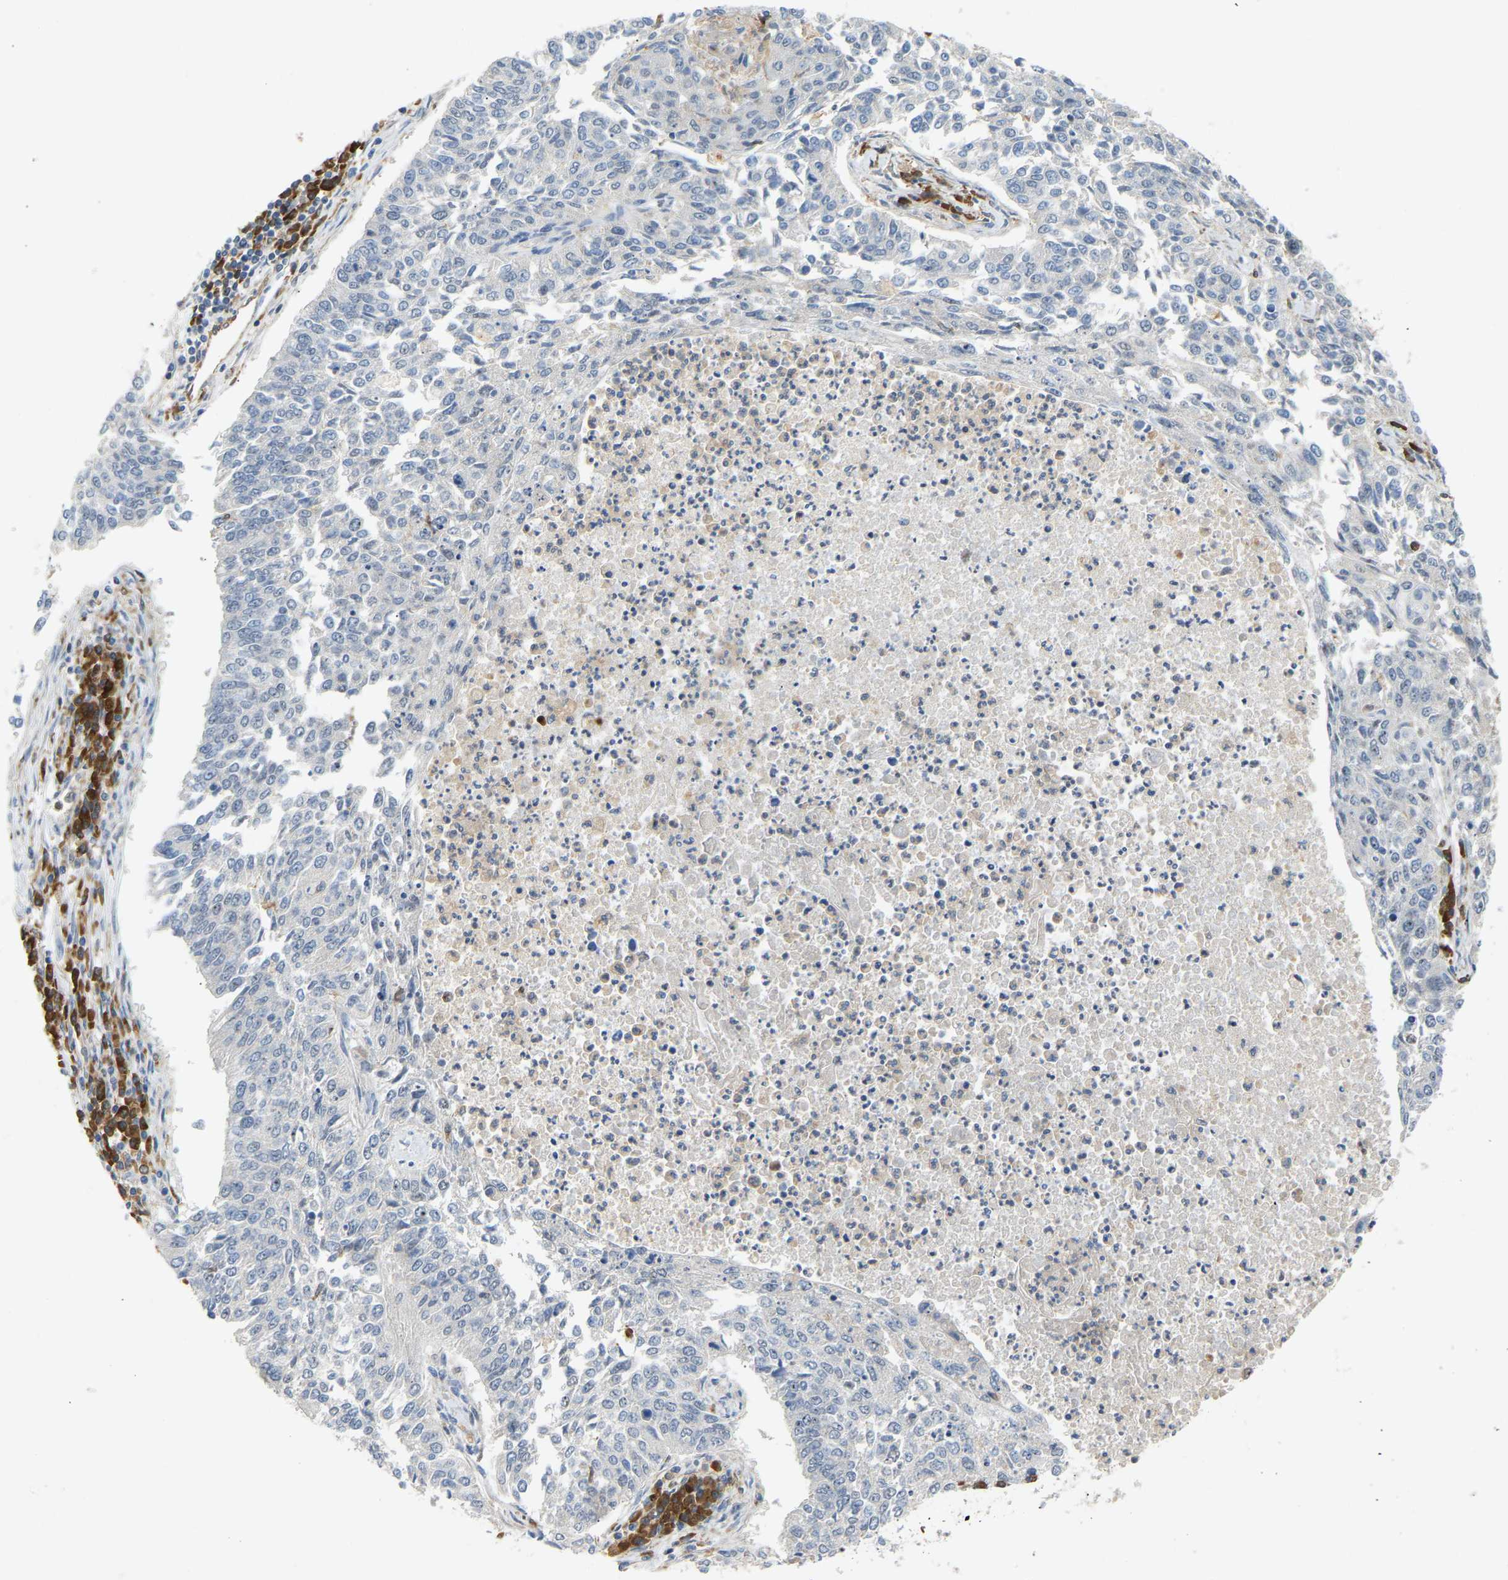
{"staining": {"intensity": "negative", "quantity": "none", "location": "none"}, "tissue": "lung cancer", "cell_type": "Tumor cells", "image_type": "cancer", "snomed": [{"axis": "morphology", "description": "Normal tissue, NOS"}, {"axis": "morphology", "description": "Squamous cell carcinoma, NOS"}, {"axis": "topography", "description": "Cartilage tissue"}, {"axis": "topography", "description": "Bronchus"}, {"axis": "topography", "description": "Lung"}], "caption": "The IHC photomicrograph has no significant staining in tumor cells of squamous cell carcinoma (lung) tissue. The staining is performed using DAB brown chromogen with nuclei counter-stained in using hematoxylin.", "gene": "PLCG2", "patient": {"sex": "female", "age": 49}}